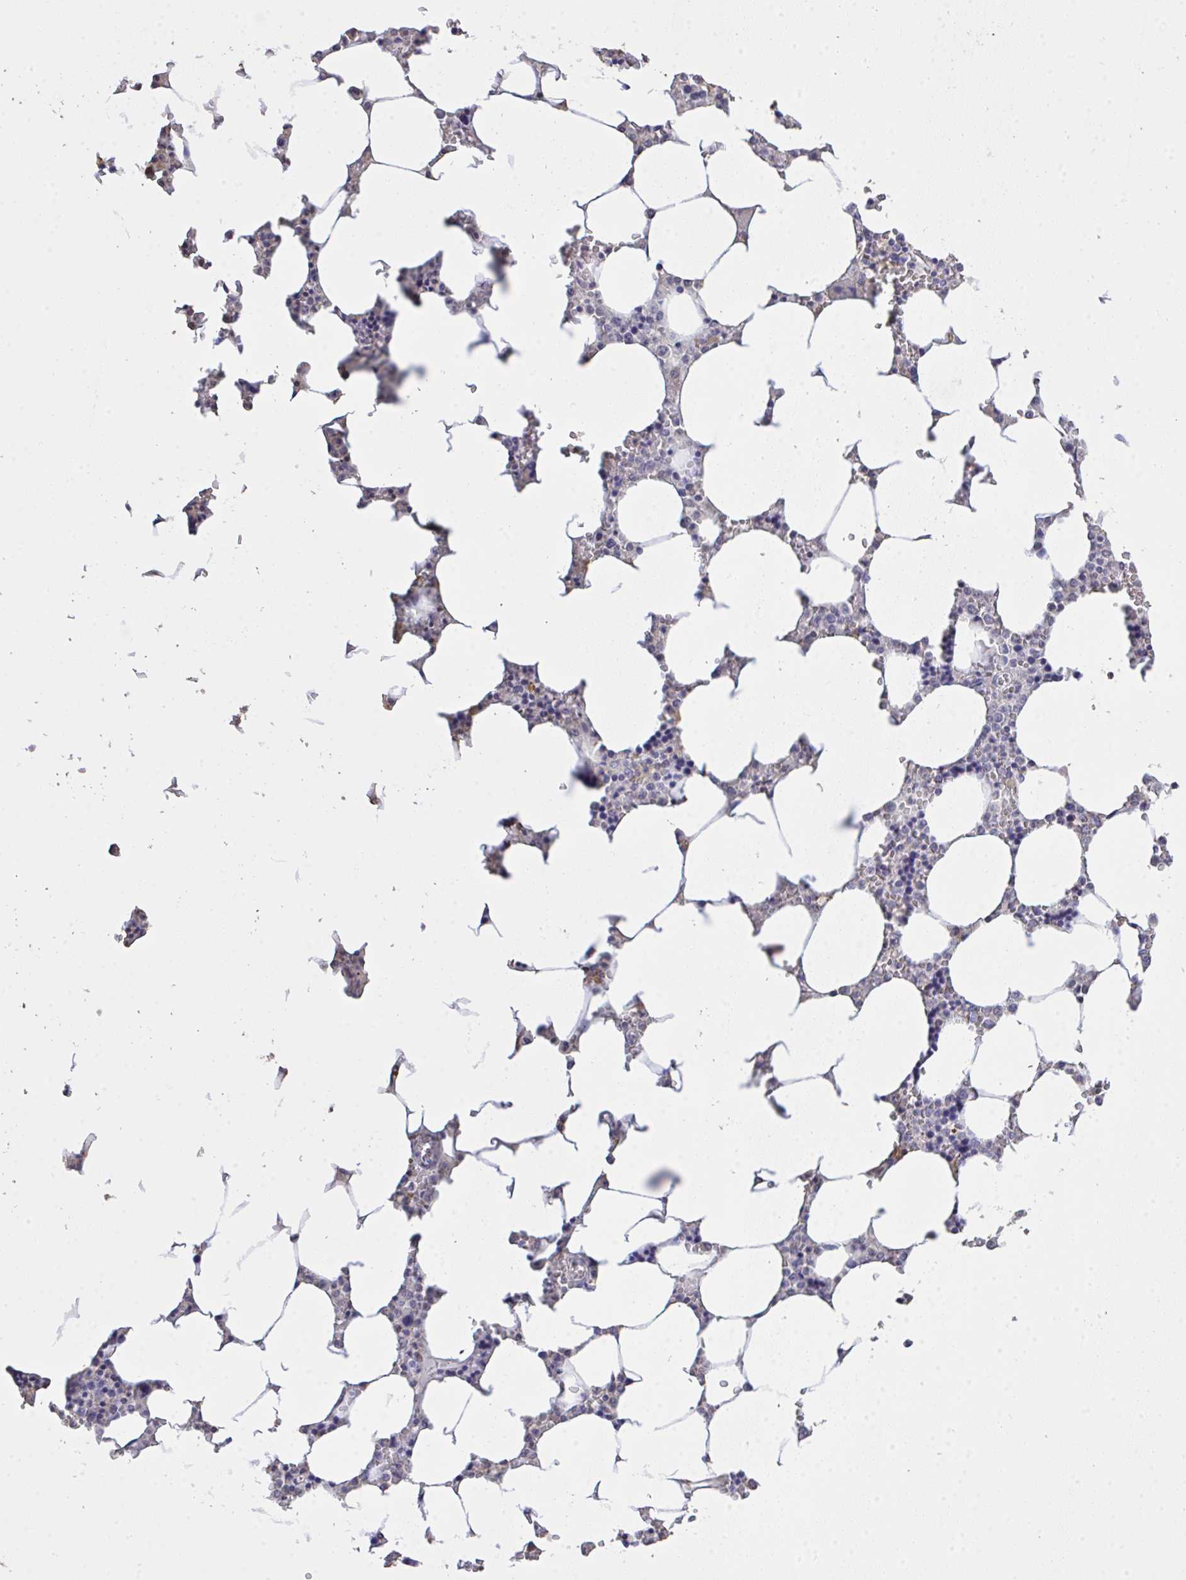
{"staining": {"intensity": "negative", "quantity": "none", "location": "none"}, "tissue": "bone marrow", "cell_type": "Hematopoietic cells", "image_type": "normal", "snomed": [{"axis": "morphology", "description": "Normal tissue, NOS"}, {"axis": "topography", "description": "Bone marrow"}], "caption": "A high-resolution image shows immunohistochemistry (IHC) staining of normal bone marrow, which shows no significant staining in hematopoietic cells. Nuclei are stained in blue.", "gene": "IL23R", "patient": {"sex": "male", "age": 64}}